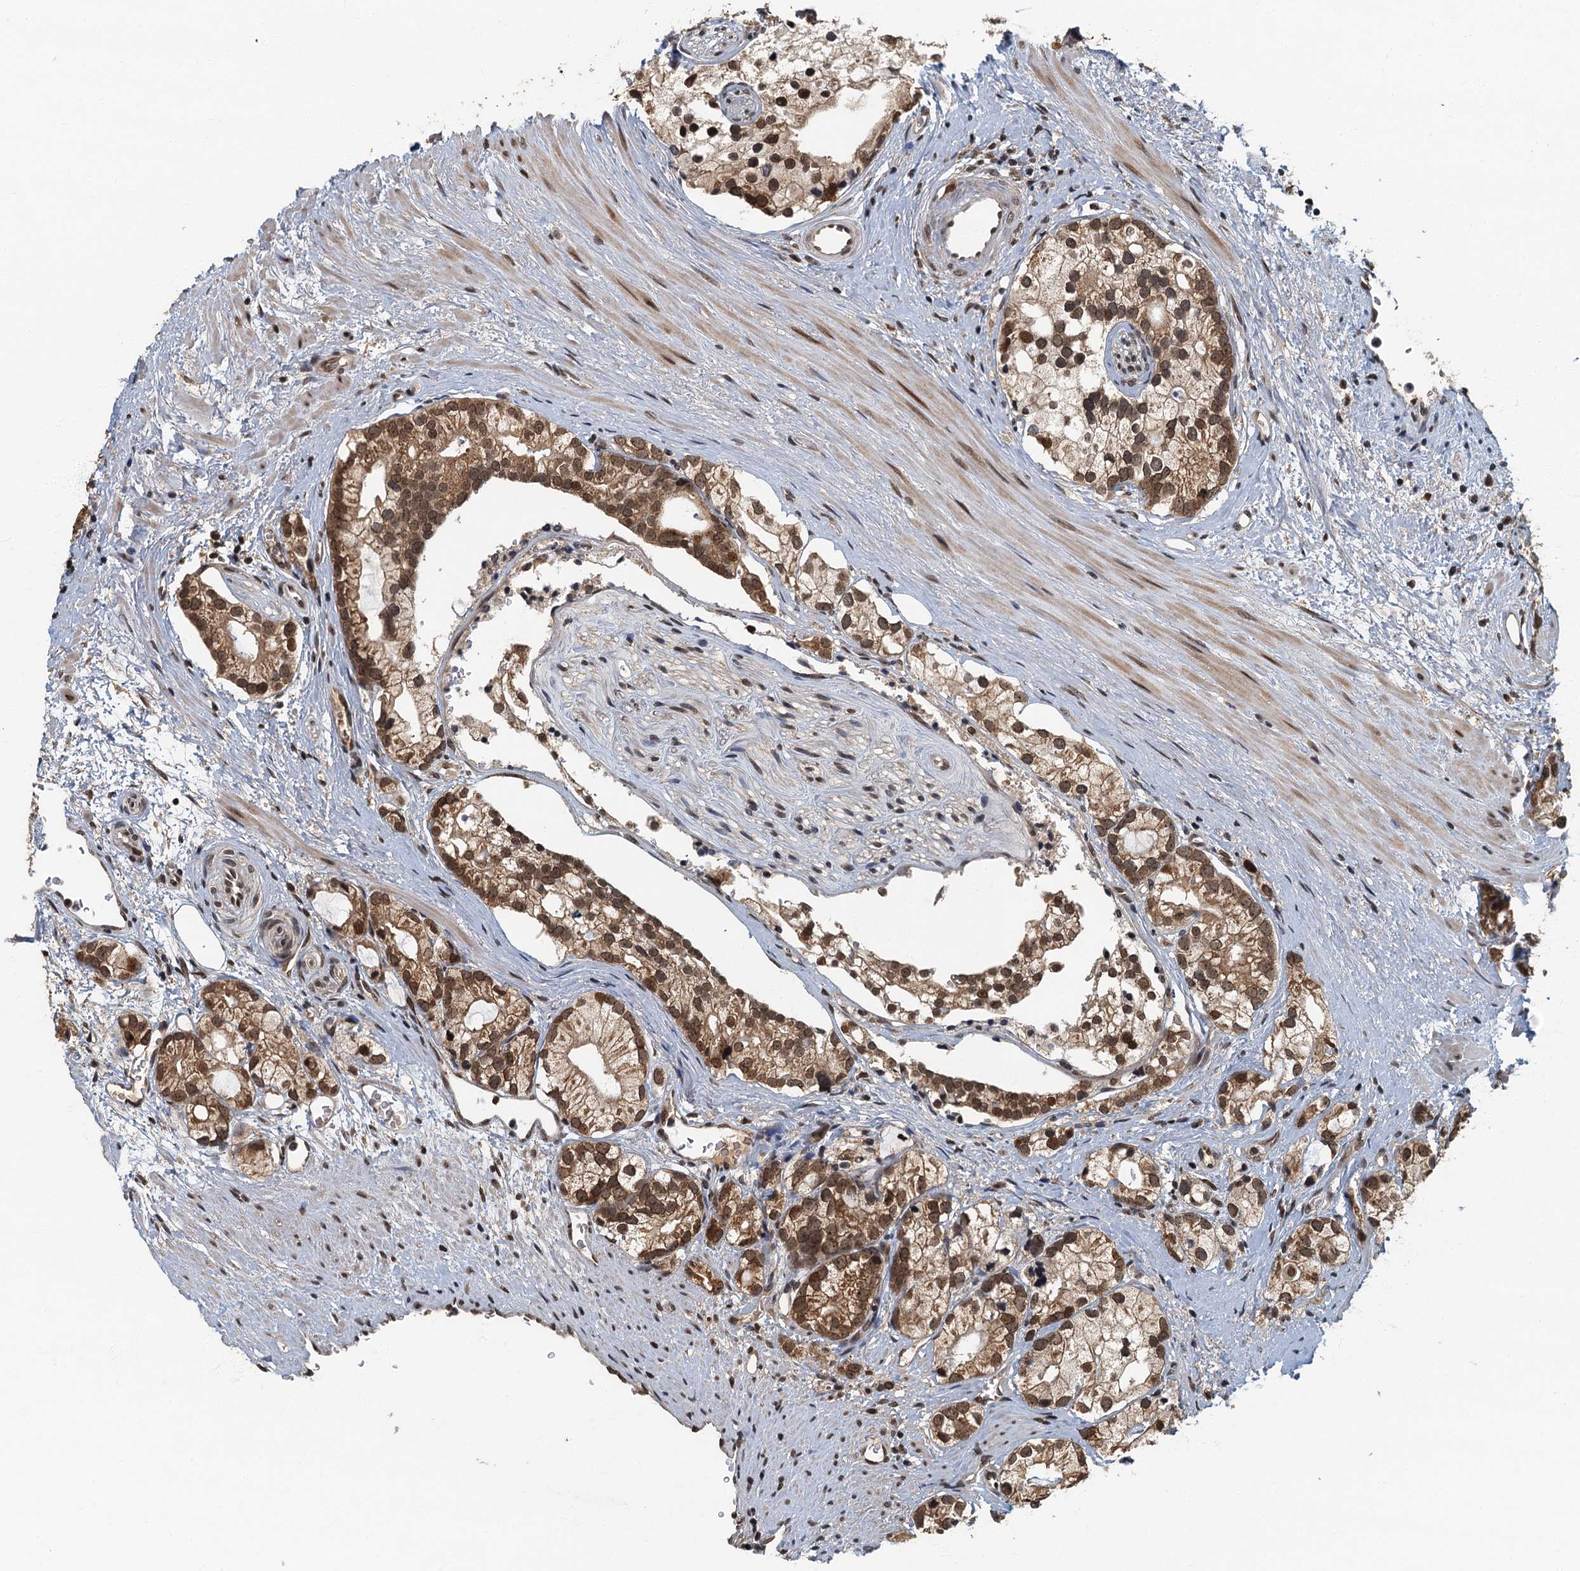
{"staining": {"intensity": "moderate", "quantity": ">75%", "location": "cytoplasmic/membranous,nuclear"}, "tissue": "prostate cancer", "cell_type": "Tumor cells", "image_type": "cancer", "snomed": [{"axis": "morphology", "description": "Adenocarcinoma, High grade"}, {"axis": "topography", "description": "Prostate"}], "caption": "Tumor cells demonstrate medium levels of moderate cytoplasmic/membranous and nuclear expression in about >75% of cells in prostate cancer.", "gene": "CKAP2L", "patient": {"sex": "male", "age": 75}}